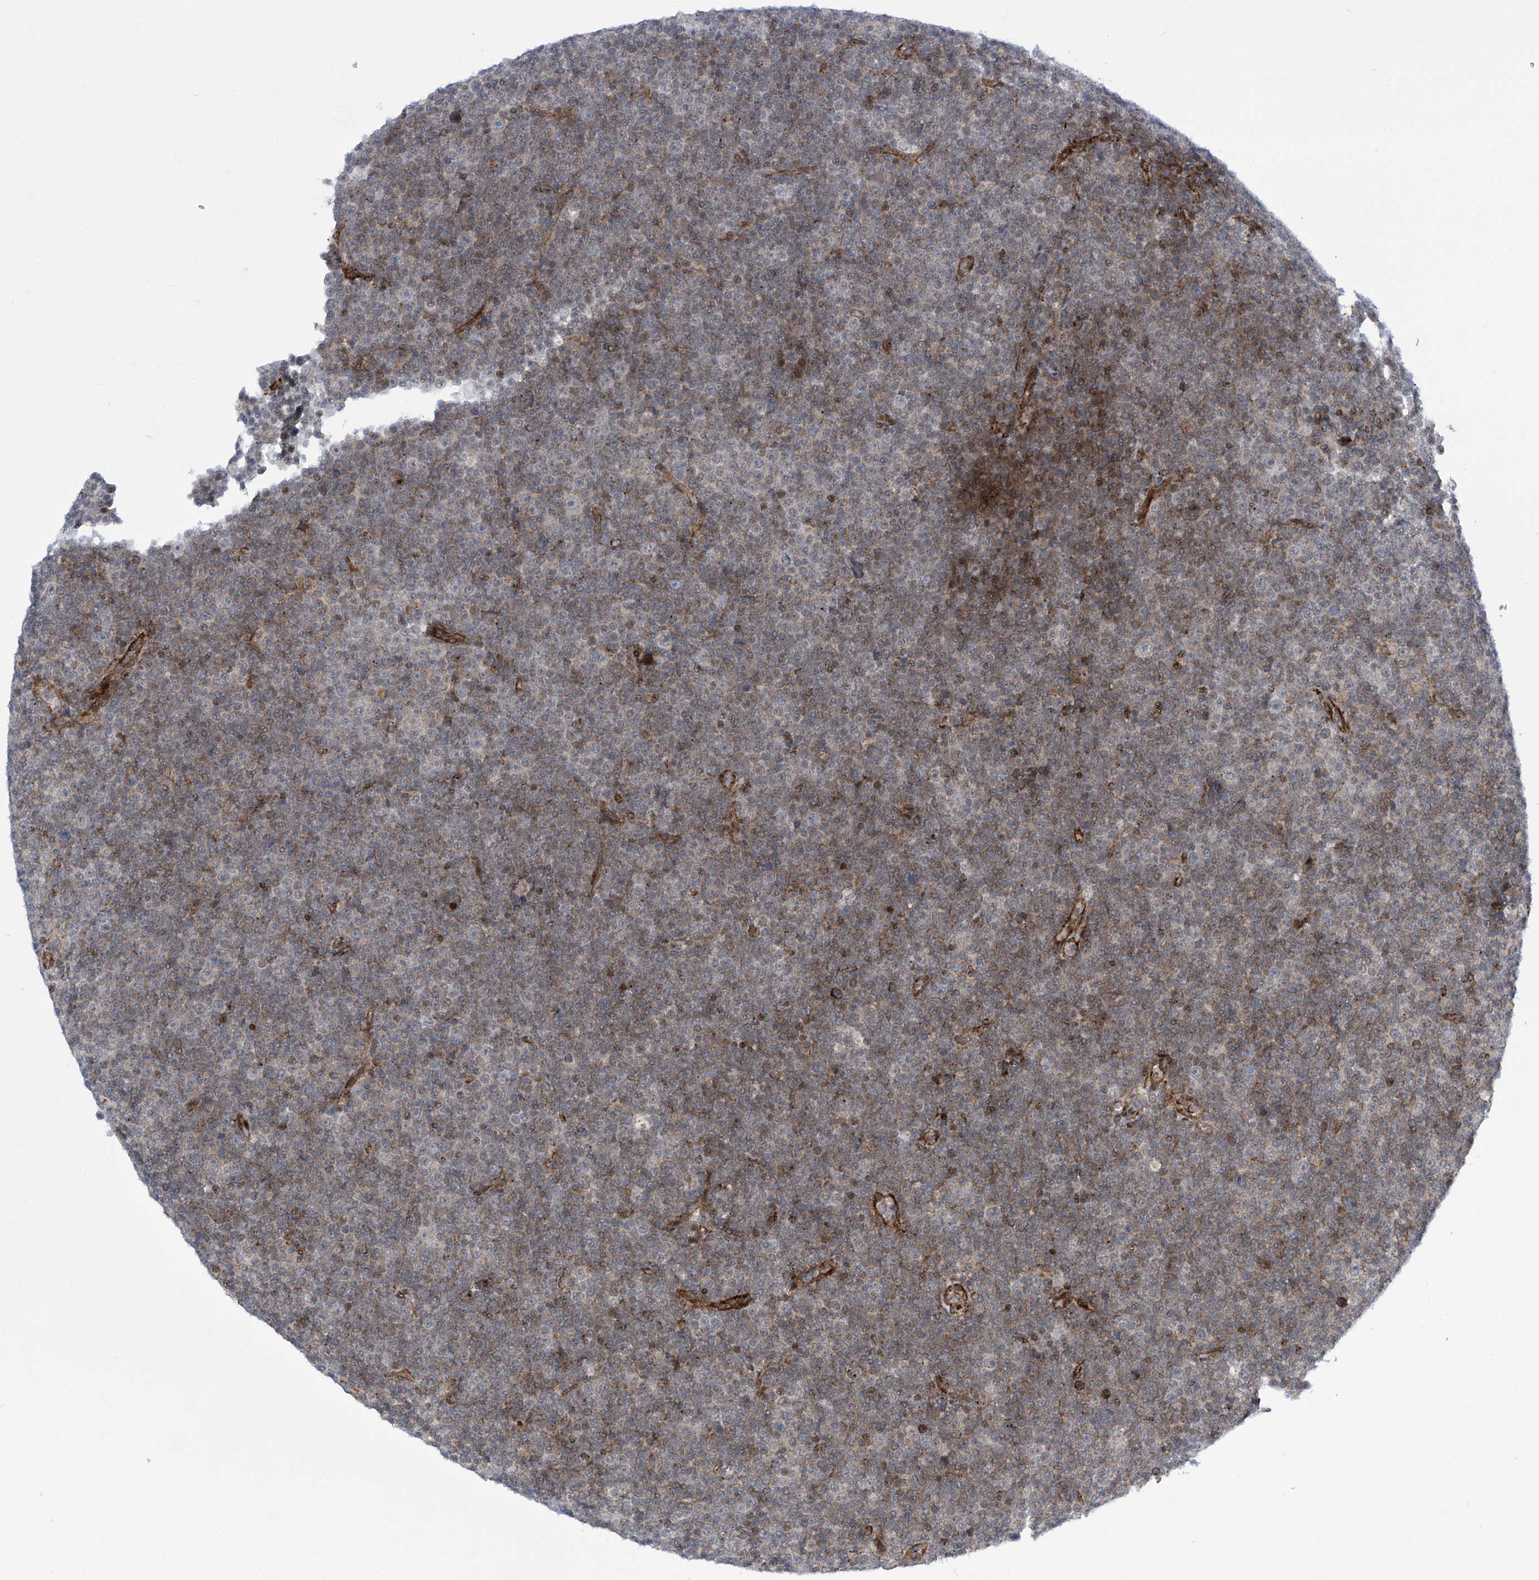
{"staining": {"intensity": "weak", "quantity": "<25%", "location": "cytoplasmic/membranous"}, "tissue": "lymphoma", "cell_type": "Tumor cells", "image_type": "cancer", "snomed": [{"axis": "morphology", "description": "Malignant lymphoma, non-Hodgkin's type, Low grade"}, {"axis": "topography", "description": "Lymph node"}], "caption": "A micrograph of malignant lymphoma, non-Hodgkin's type (low-grade) stained for a protein reveals no brown staining in tumor cells.", "gene": "CEP290", "patient": {"sex": "female", "age": 67}}